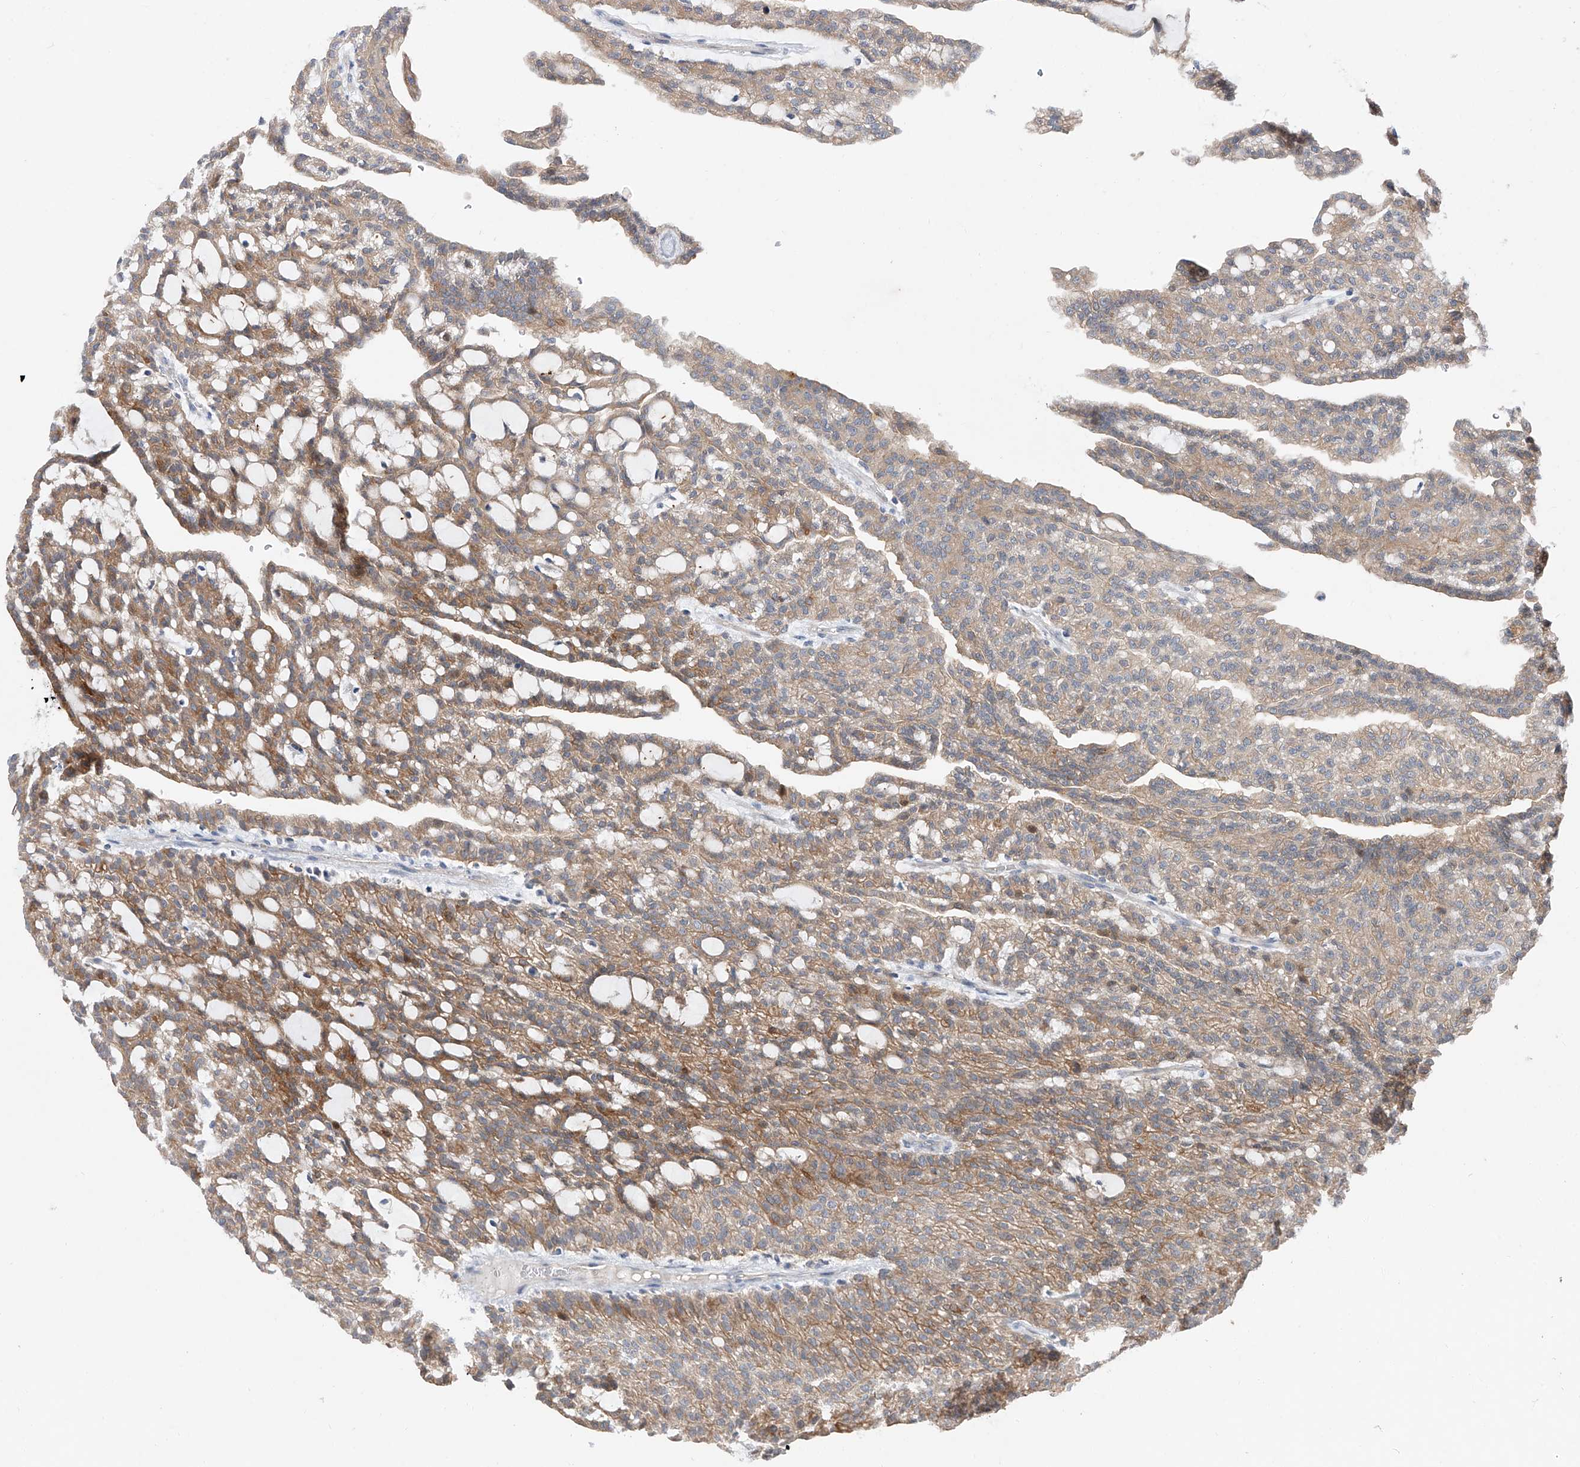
{"staining": {"intensity": "moderate", "quantity": "25%-75%", "location": "cytoplasmic/membranous"}, "tissue": "renal cancer", "cell_type": "Tumor cells", "image_type": "cancer", "snomed": [{"axis": "morphology", "description": "Adenocarcinoma, NOS"}, {"axis": "topography", "description": "Kidney"}], "caption": "The micrograph demonstrates a brown stain indicating the presence of a protein in the cytoplasmic/membranous of tumor cells in renal cancer (adenocarcinoma).", "gene": "FUCA2", "patient": {"sex": "male", "age": 63}}